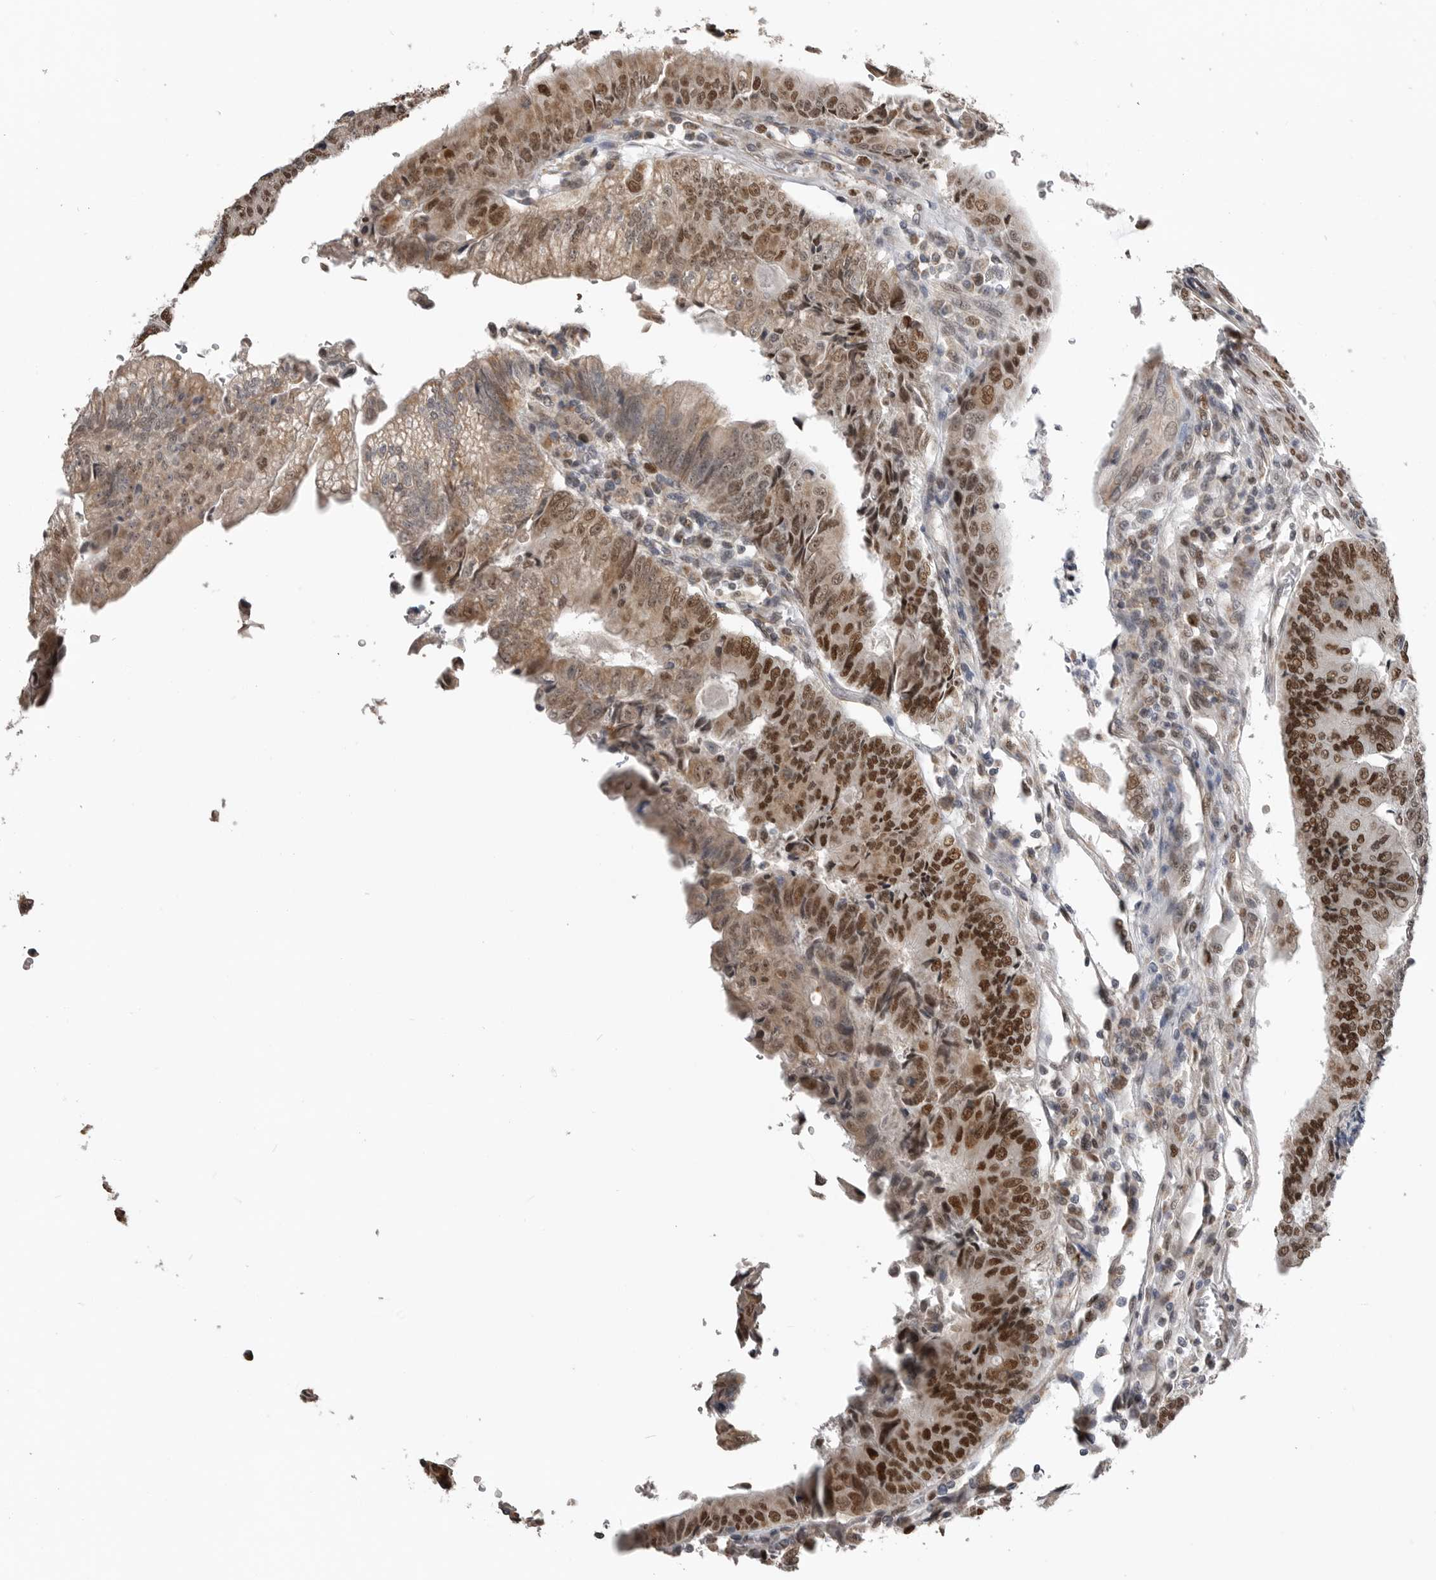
{"staining": {"intensity": "strong", "quantity": ">75%", "location": "nuclear"}, "tissue": "colorectal cancer", "cell_type": "Tumor cells", "image_type": "cancer", "snomed": [{"axis": "morphology", "description": "Adenocarcinoma, NOS"}, {"axis": "topography", "description": "Colon"}], "caption": "DAB (3,3'-diaminobenzidine) immunohistochemical staining of human colorectal cancer (adenocarcinoma) reveals strong nuclear protein expression in about >75% of tumor cells.", "gene": "SMARCC1", "patient": {"sex": "female", "age": 67}}